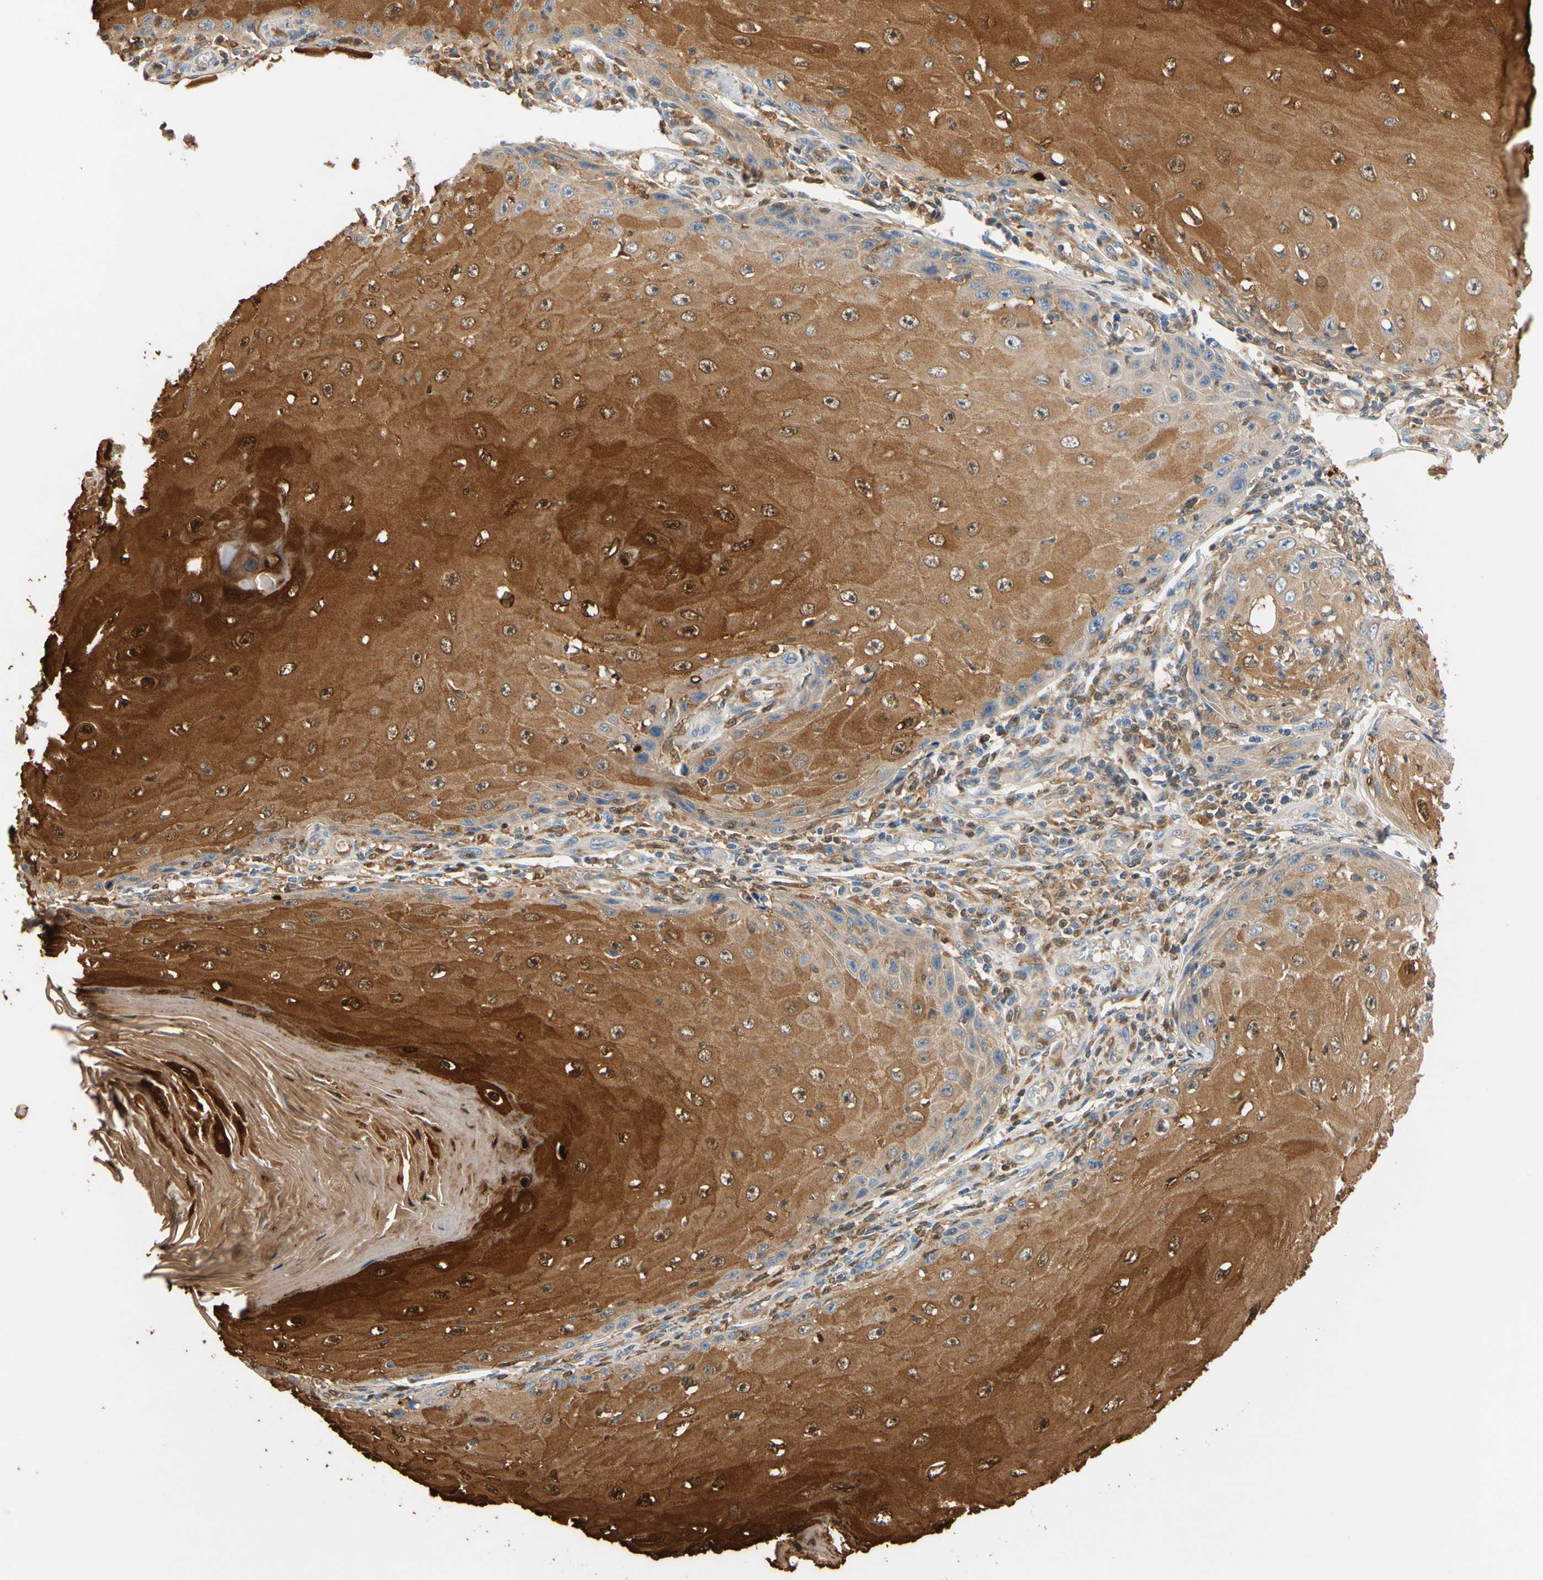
{"staining": {"intensity": "strong", "quantity": ">75%", "location": "cytoplasmic/membranous,nuclear"}, "tissue": "skin cancer", "cell_type": "Tumor cells", "image_type": "cancer", "snomed": [{"axis": "morphology", "description": "Squamous cell carcinoma, NOS"}, {"axis": "topography", "description": "Skin"}], "caption": "Strong cytoplasmic/membranous and nuclear positivity is appreciated in about >75% of tumor cells in squamous cell carcinoma (skin).", "gene": "GPSM2", "patient": {"sex": "female", "age": 73}}